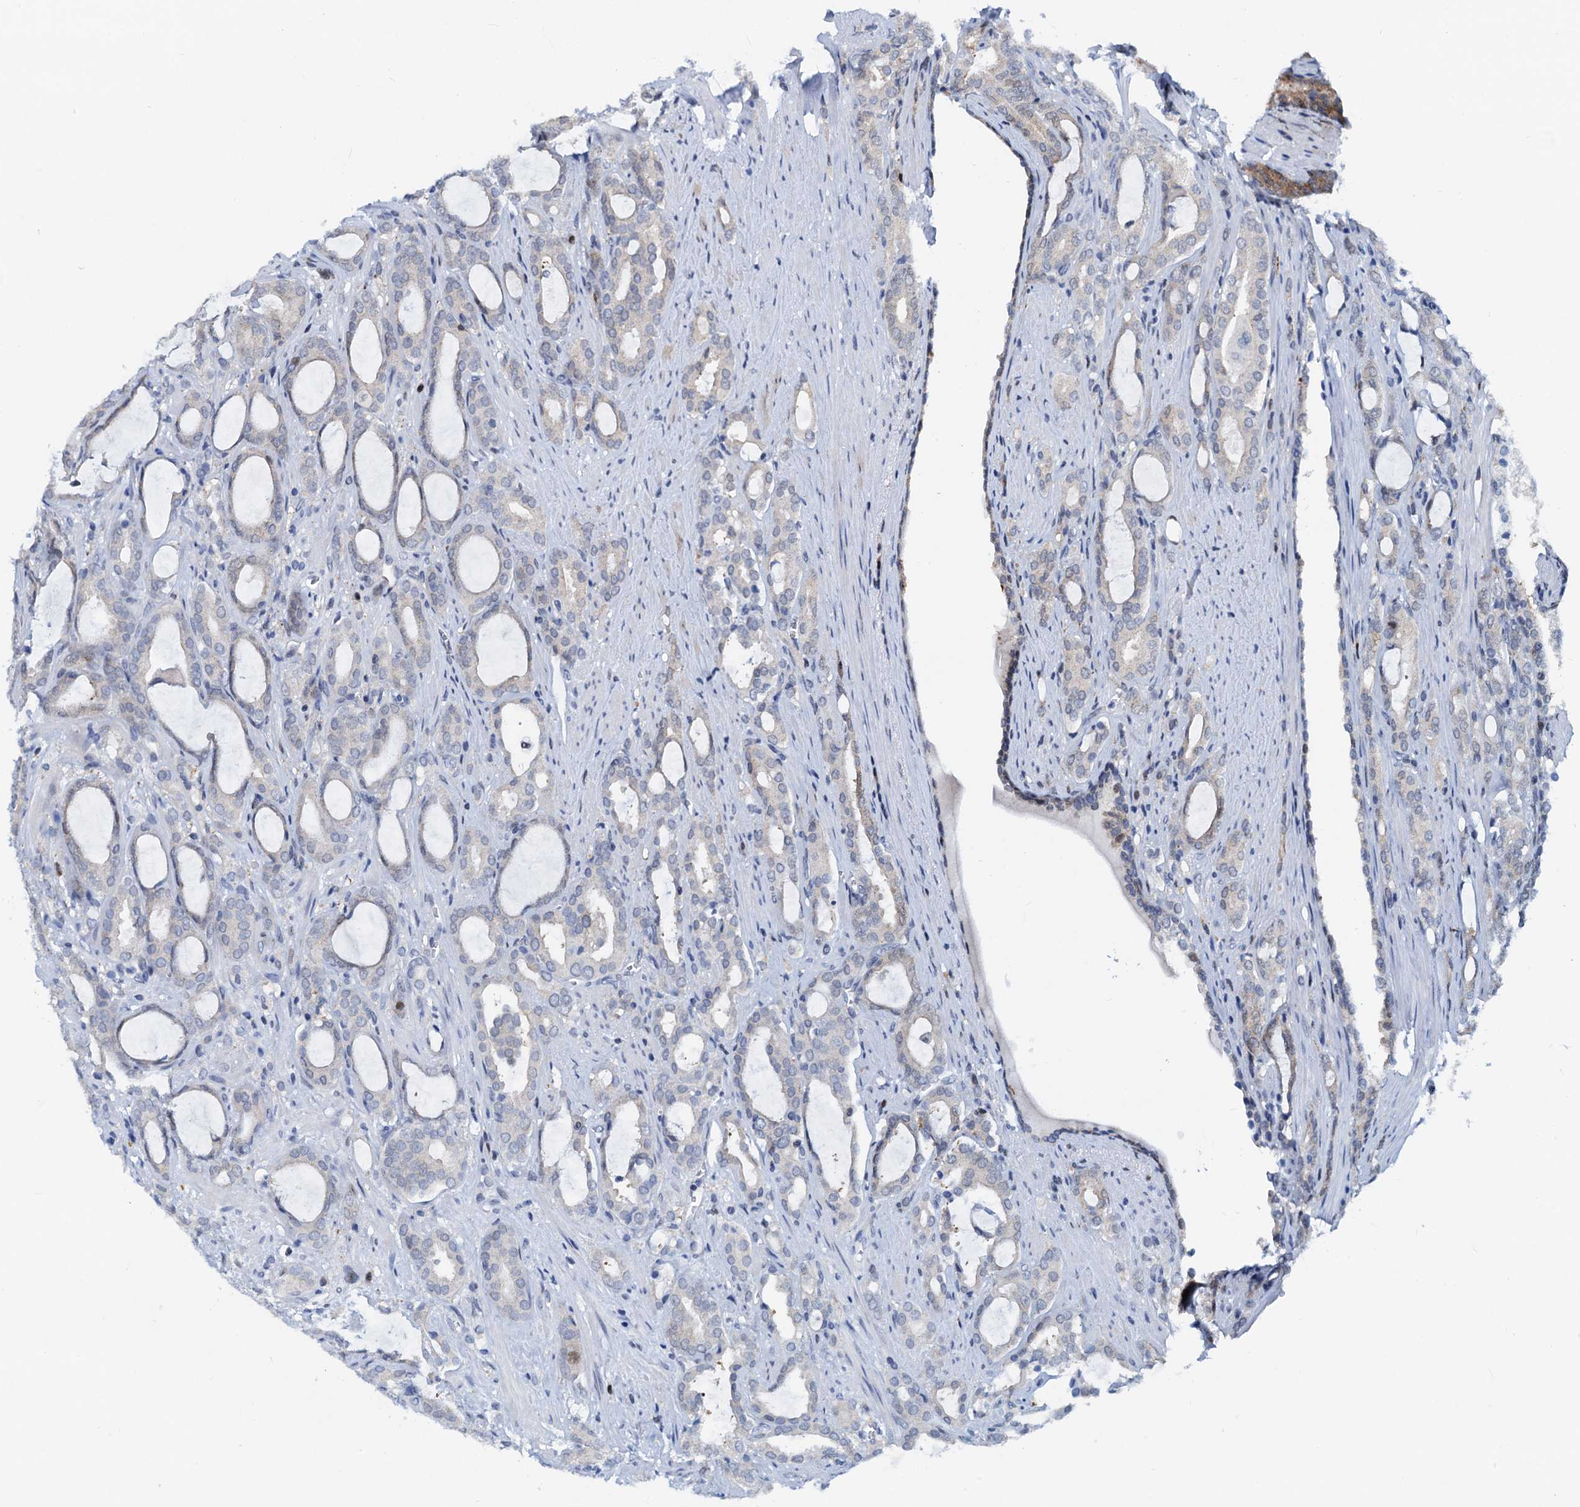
{"staining": {"intensity": "negative", "quantity": "none", "location": "none"}, "tissue": "prostate cancer", "cell_type": "Tumor cells", "image_type": "cancer", "snomed": [{"axis": "morphology", "description": "Adenocarcinoma, High grade"}, {"axis": "topography", "description": "Prostate"}], "caption": "Immunohistochemistry of prostate cancer displays no positivity in tumor cells.", "gene": "PTGES3", "patient": {"sex": "male", "age": 72}}